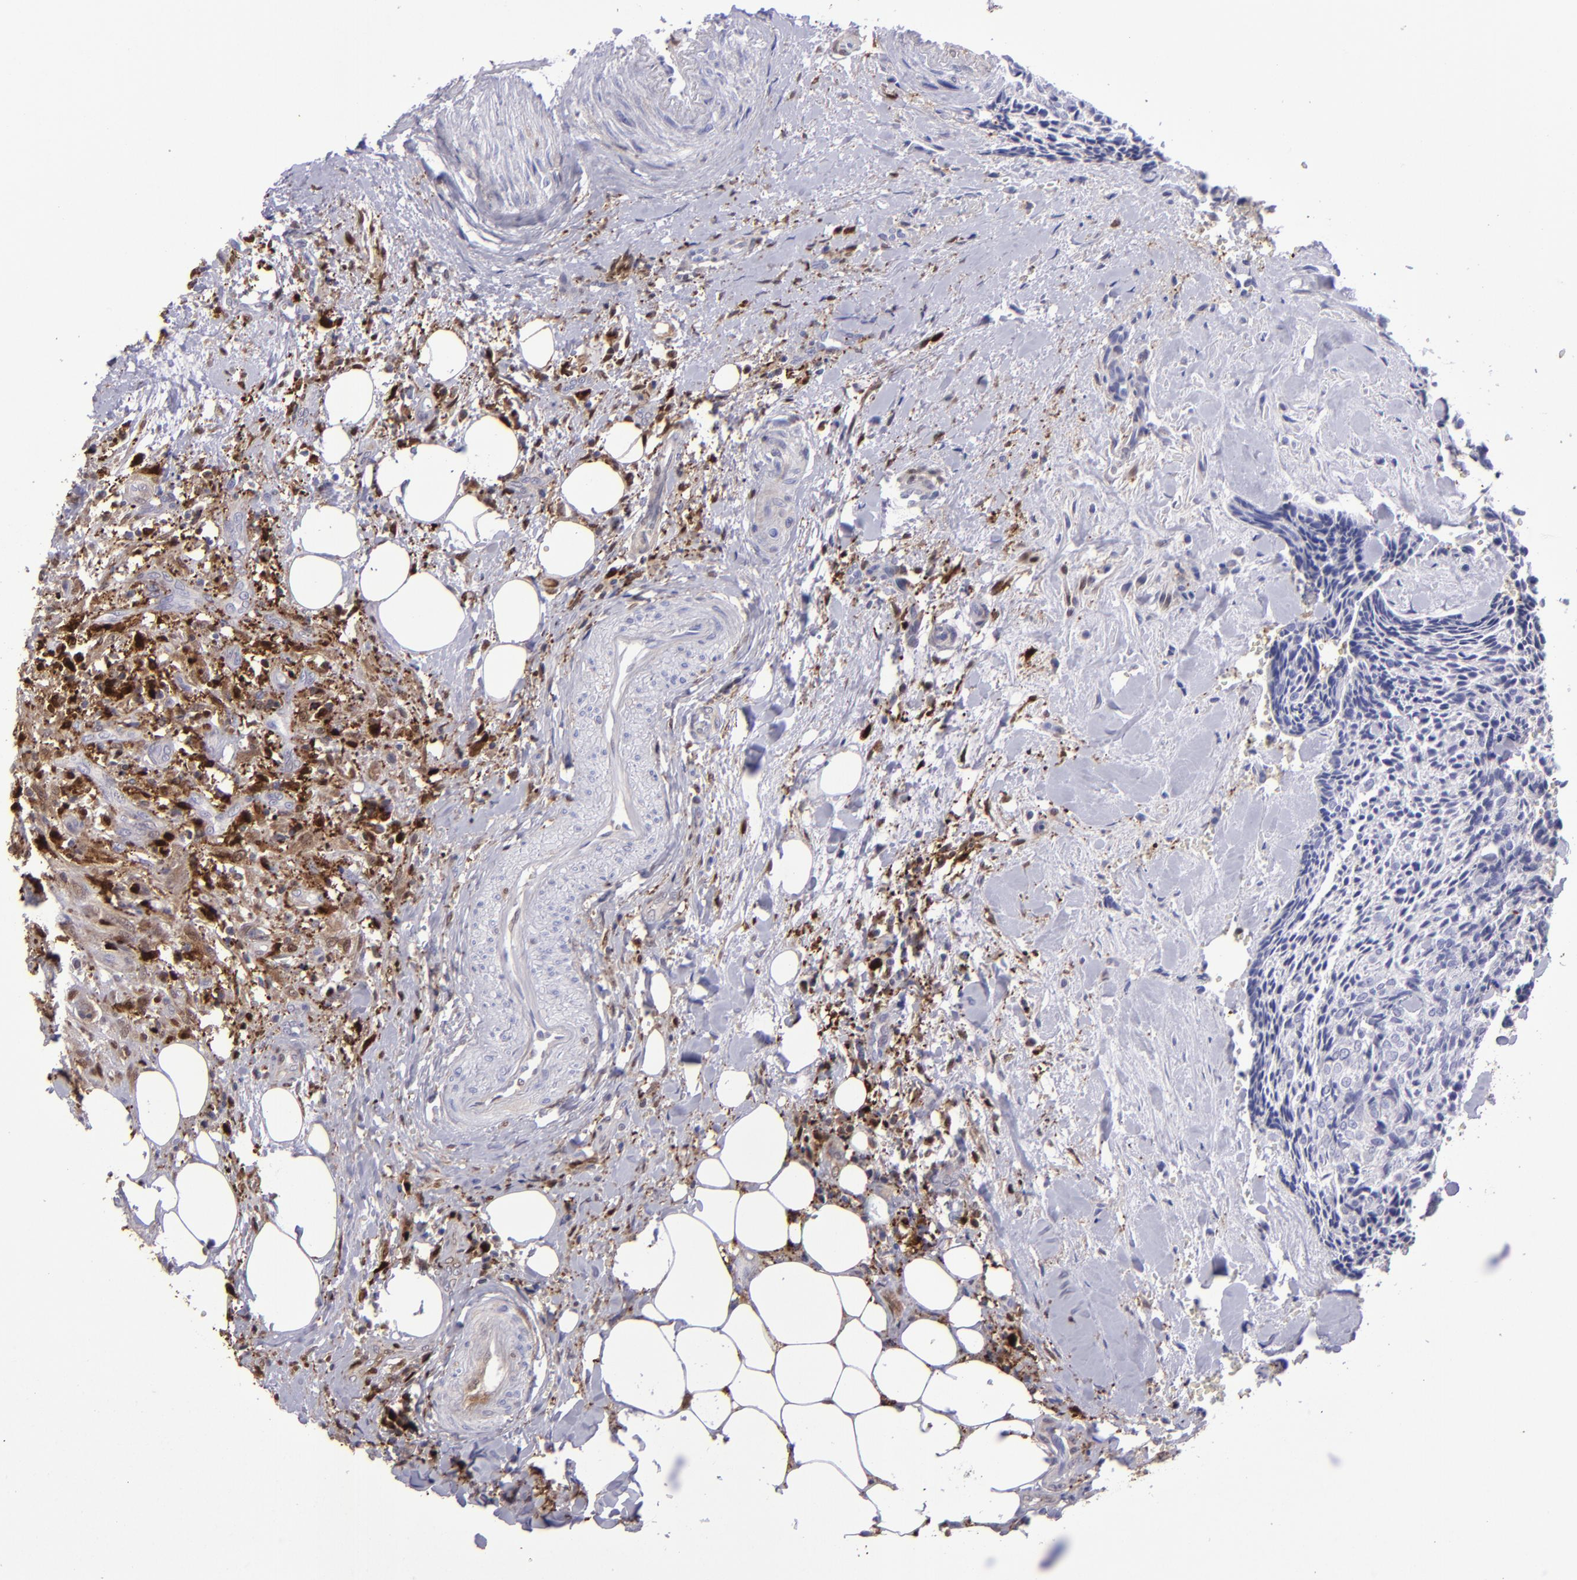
{"staining": {"intensity": "negative", "quantity": "none", "location": "none"}, "tissue": "head and neck cancer", "cell_type": "Tumor cells", "image_type": "cancer", "snomed": [{"axis": "morphology", "description": "Squamous cell carcinoma, NOS"}, {"axis": "topography", "description": "Salivary gland"}, {"axis": "topography", "description": "Head-Neck"}], "caption": "Head and neck squamous cell carcinoma was stained to show a protein in brown. There is no significant staining in tumor cells.", "gene": "TYMP", "patient": {"sex": "male", "age": 70}}